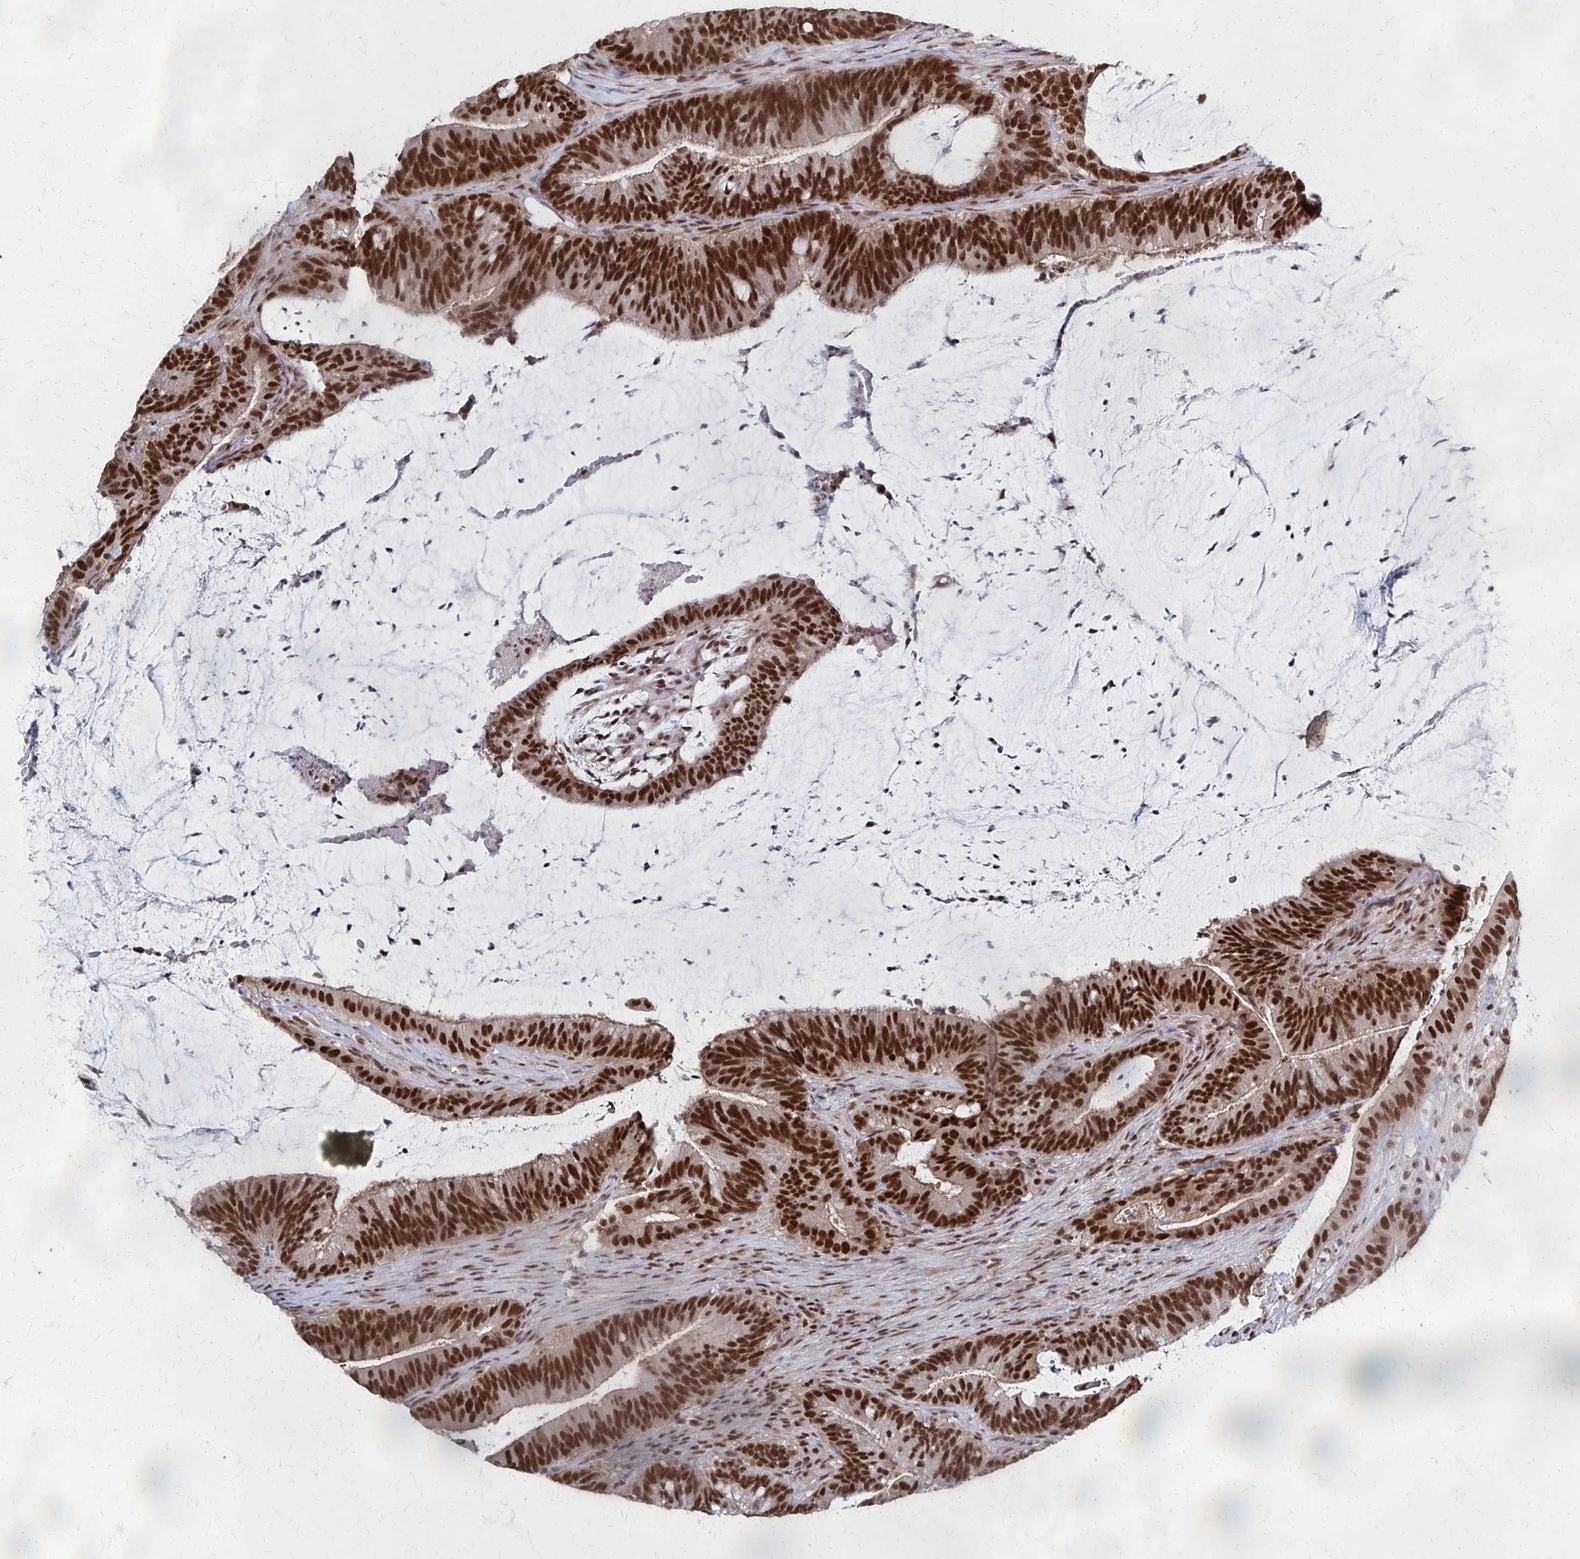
{"staining": {"intensity": "strong", "quantity": ">75%", "location": "nuclear"}, "tissue": "colorectal cancer", "cell_type": "Tumor cells", "image_type": "cancer", "snomed": [{"axis": "morphology", "description": "Adenocarcinoma, NOS"}, {"axis": "topography", "description": "Colon"}], "caption": "Immunohistochemical staining of human colorectal cancer reveals high levels of strong nuclear expression in about >75% of tumor cells.", "gene": "GTF2B", "patient": {"sex": "female", "age": 43}}